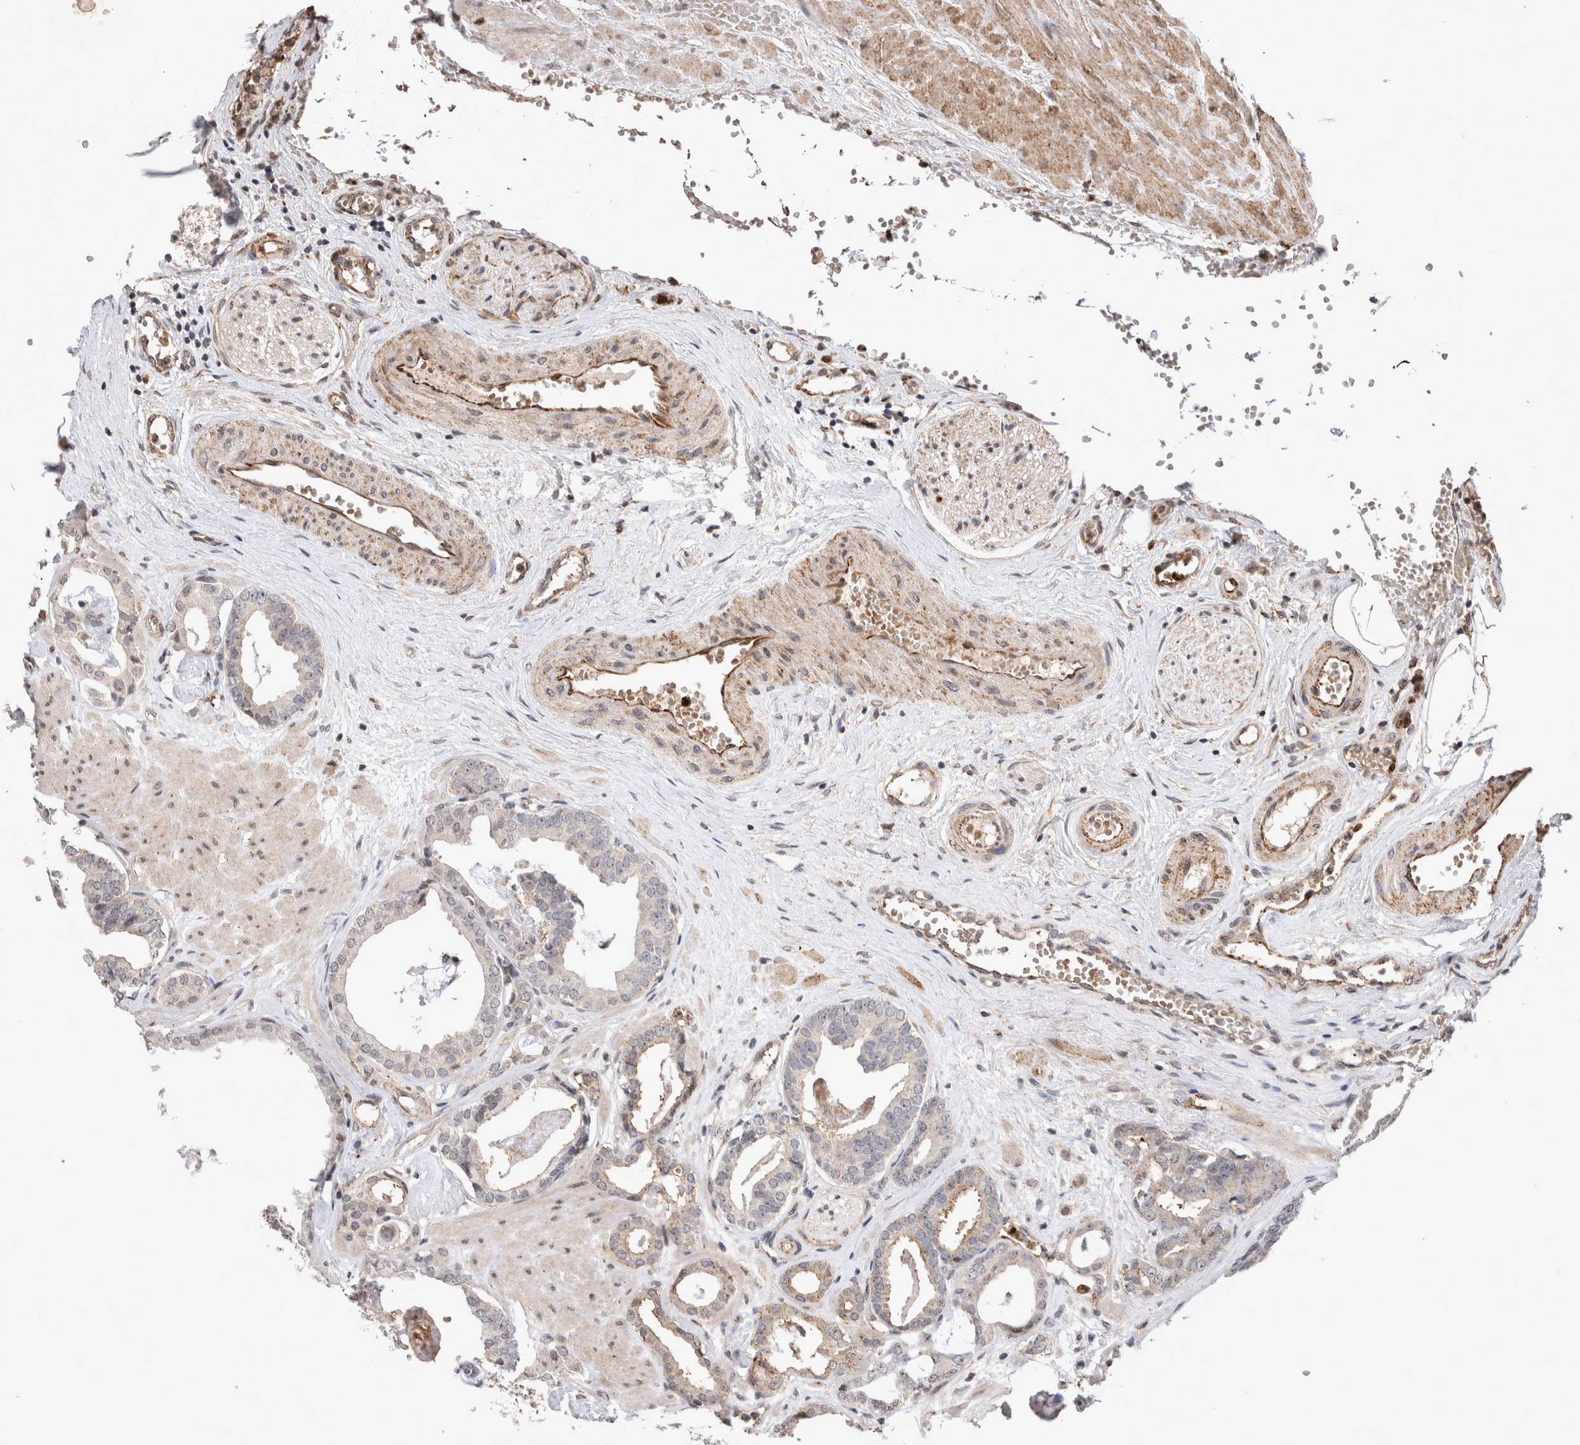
{"staining": {"intensity": "weak", "quantity": "25%-75%", "location": "cytoplasmic/membranous,nuclear"}, "tissue": "prostate cancer", "cell_type": "Tumor cells", "image_type": "cancer", "snomed": [{"axis": "morphology", "description": "Adenocarcinoma, Low grade"}, {"axis": "topography", "description": "Prostate"}], "caption": "A brown stain shows weak cytoplasmic/membranous and nuclear positivity of a protein in prostate cancer tumor cells.", "gene": "STK11", "patient": {"sex": "male", "age": 53}}